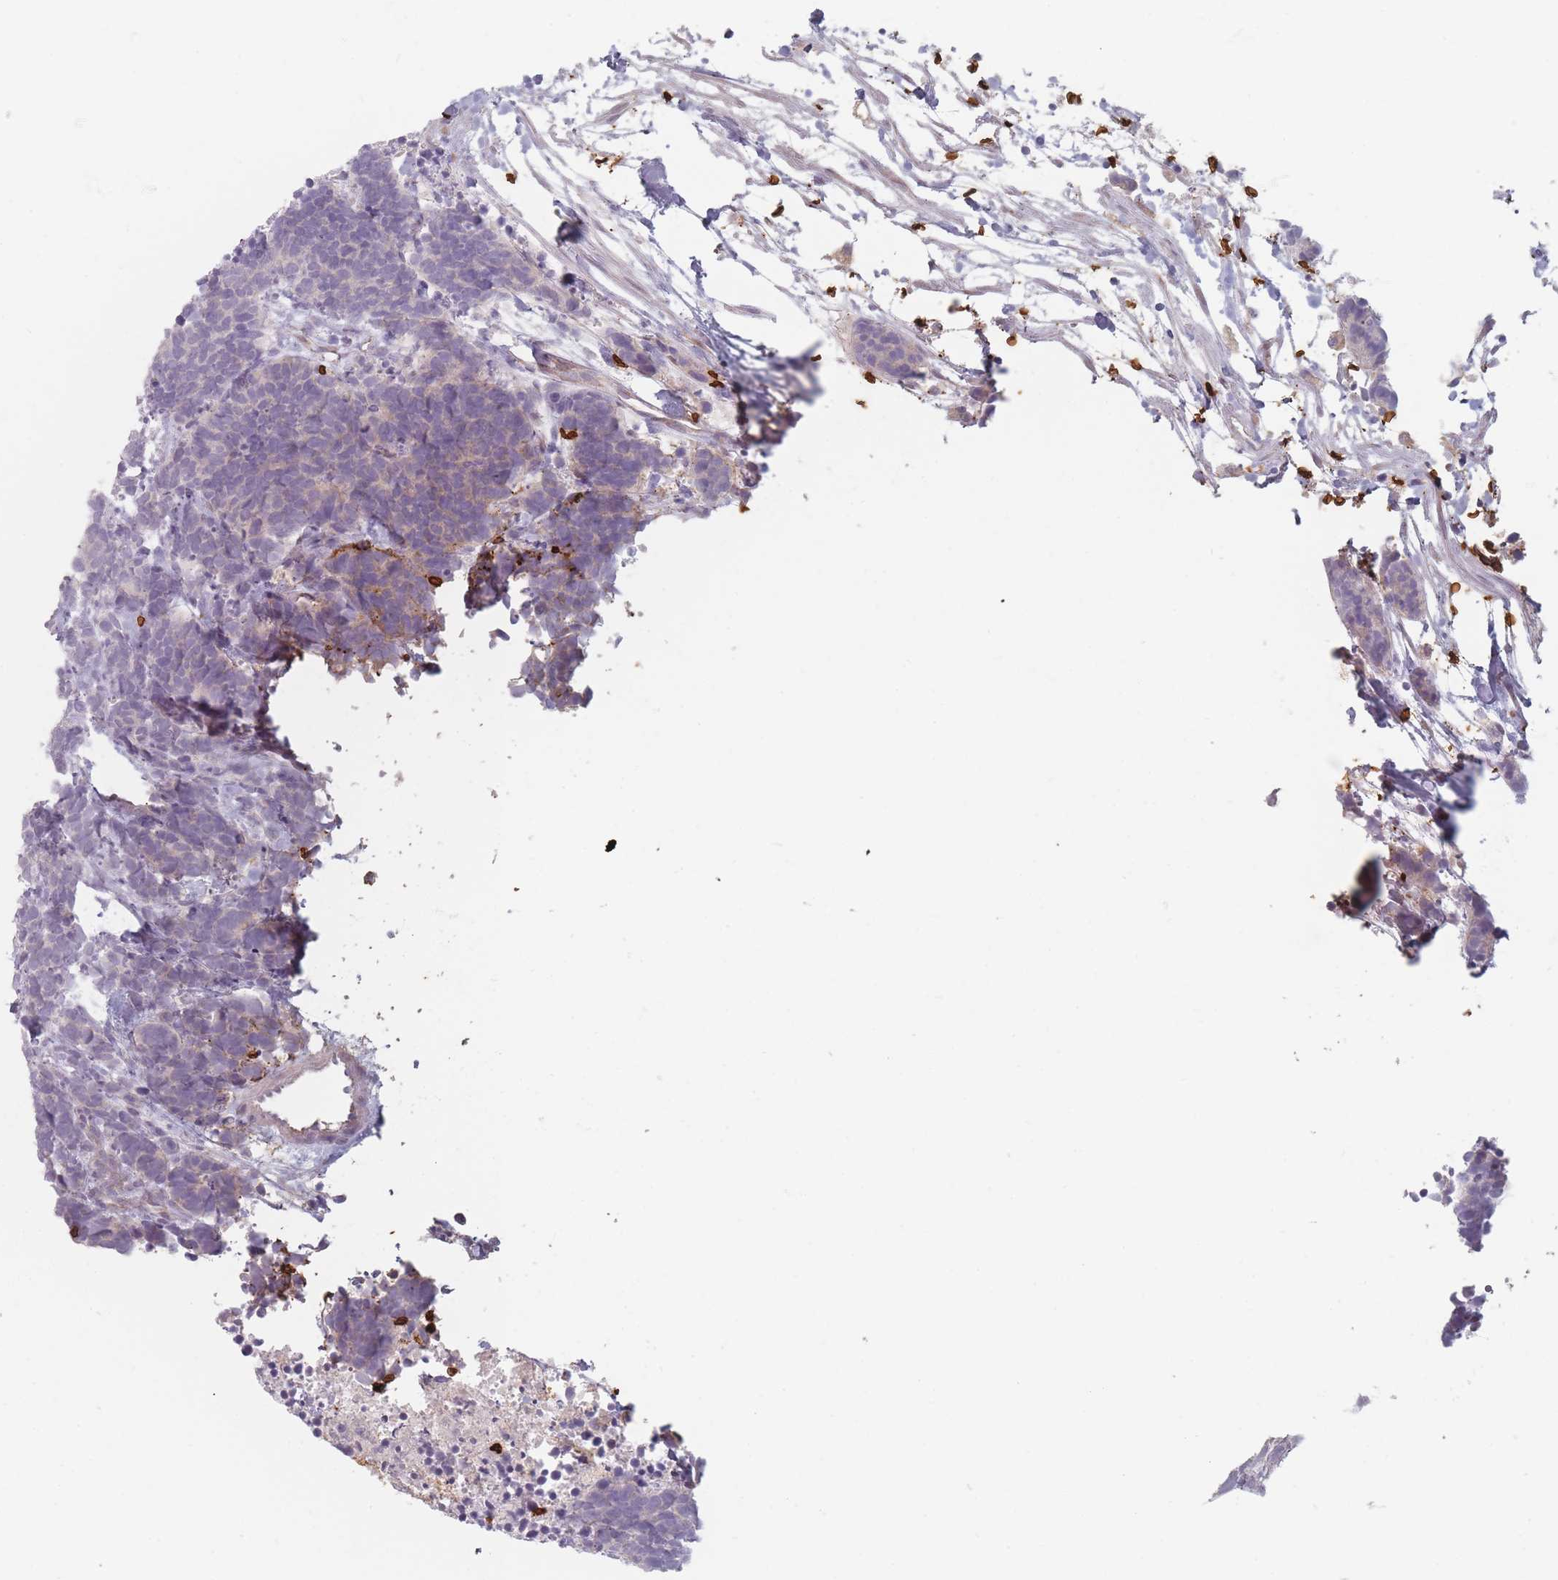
{"staining": {"intensity": "negative", "quantity": "none", "location": "none"}, "tissue": "carcinoid", "cell_type": "Tumor cells", "image_type": "cancer", "snomed": [{"axis": "morphology", "description": "Carcinoma, NOS"}, {"axis": "morphology", "description": "Carcinoid, malignant, NOS"}, {"axis": "topography", "description": "Prostate"}], "caption": "DAB immunohistochemical staining of human malignant carcinoid exhibits no significant expression in tumor cells. Brightfield microscopy of immunohistochemistry (IHC) stained with DAB (brown) and hematoxylin (blue), captured at high magnification.", "gene": "SLC2A6", "patient": {"sex": "male", "age": 57}}